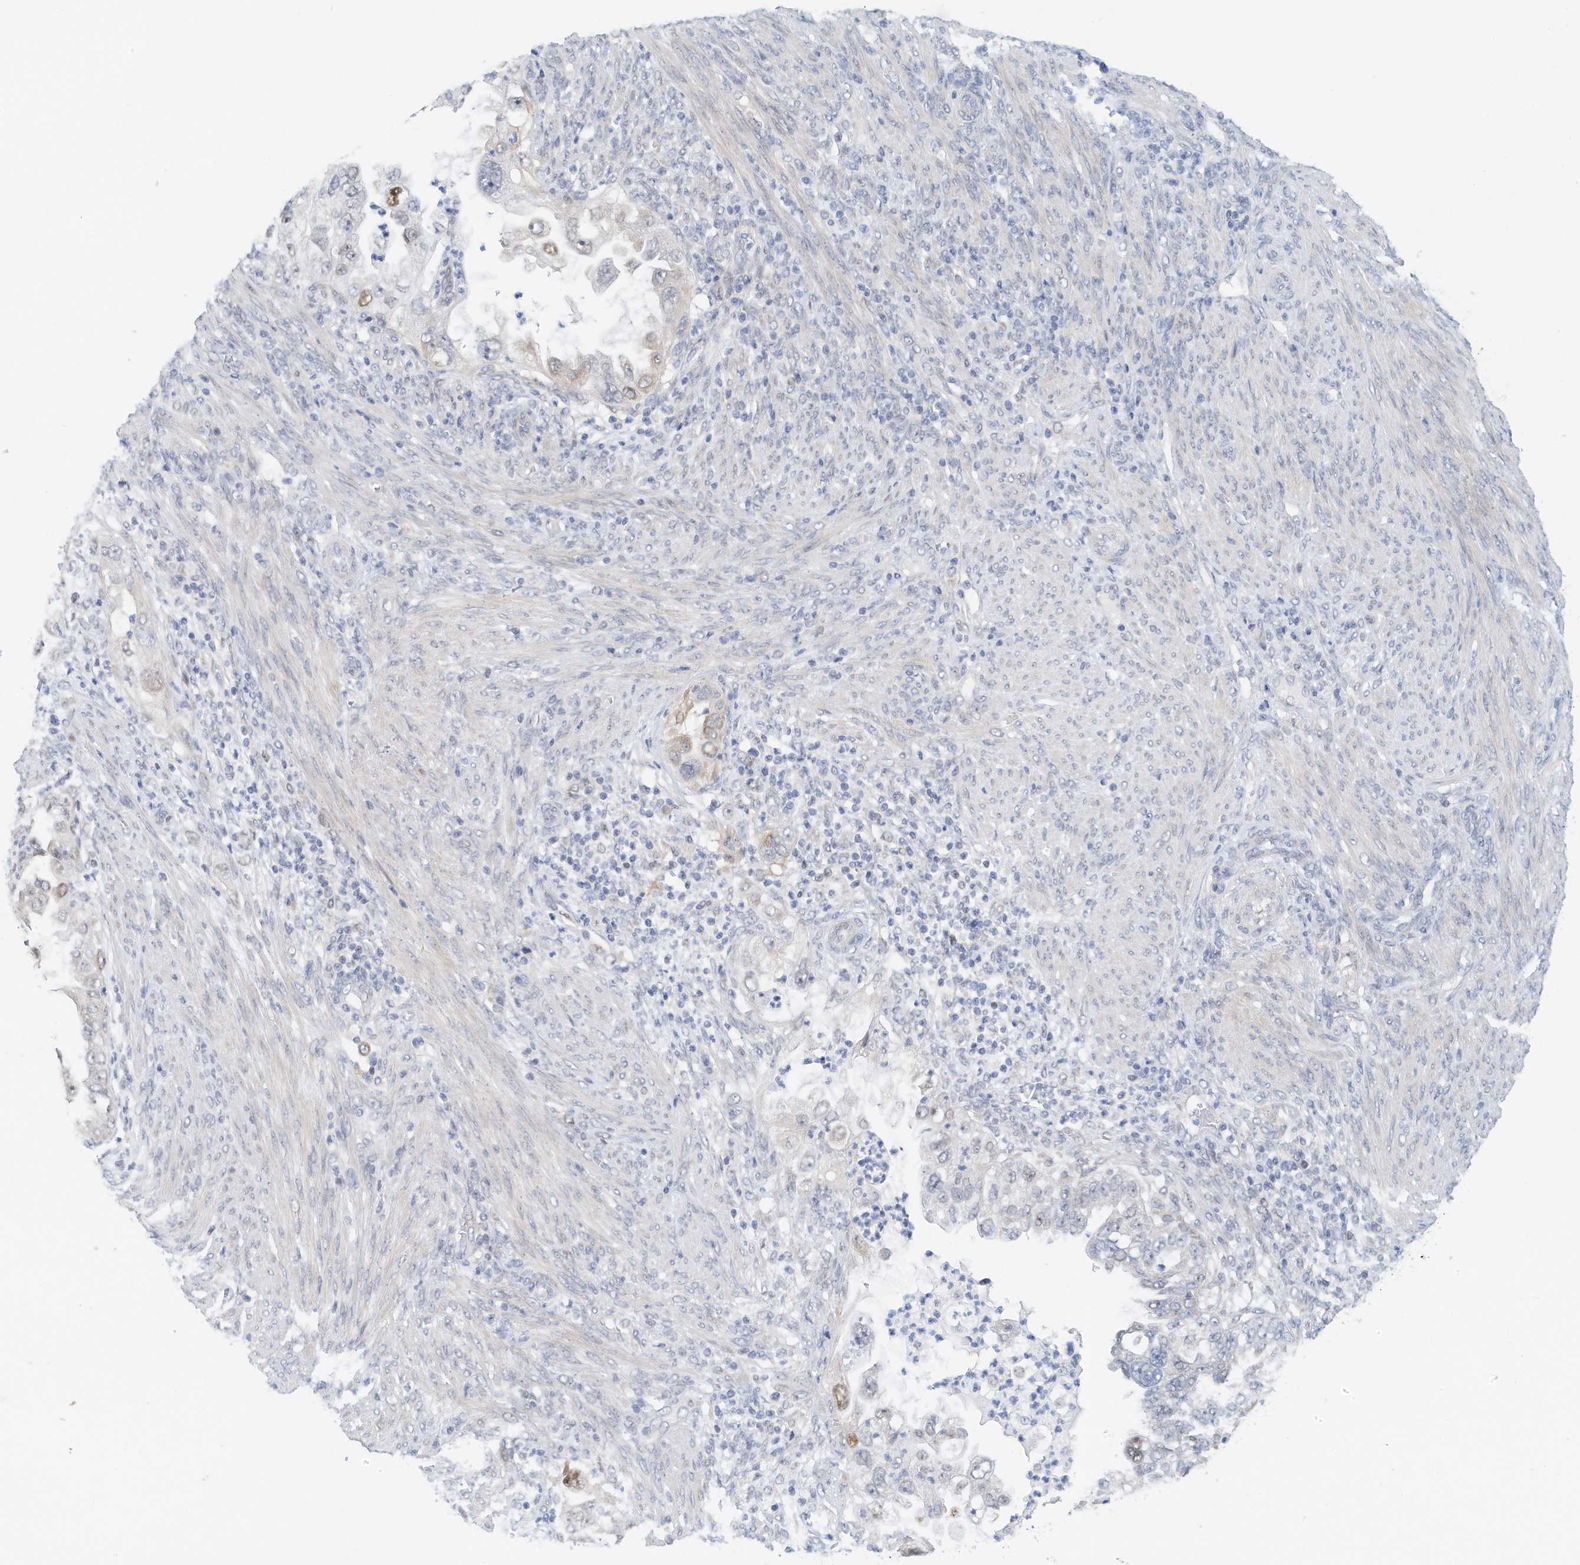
{"staining": {"intensity": "weak", "quantity": "<25%", "location": "nuclear"}, "tissue": "endometrial cancer", "cell_type": "Tumor cells", "image_type": "cancer", "snomed": [{"axis": "morphology", "description": "Adenocarcinoma, NOS"}, {"axis": "topography", "description": "Endometrium"}], "caption": "High magnification brightfield microscopy of endometrial adenocarcinoma stained with DAB (3,3'-diaminobenzidine) (brown) and counterstained with hematoxylin (blue): tumor cells show no significant expression.", "gene": "ARHGAP28", "patient": {"sex": "female", "age": 85}}